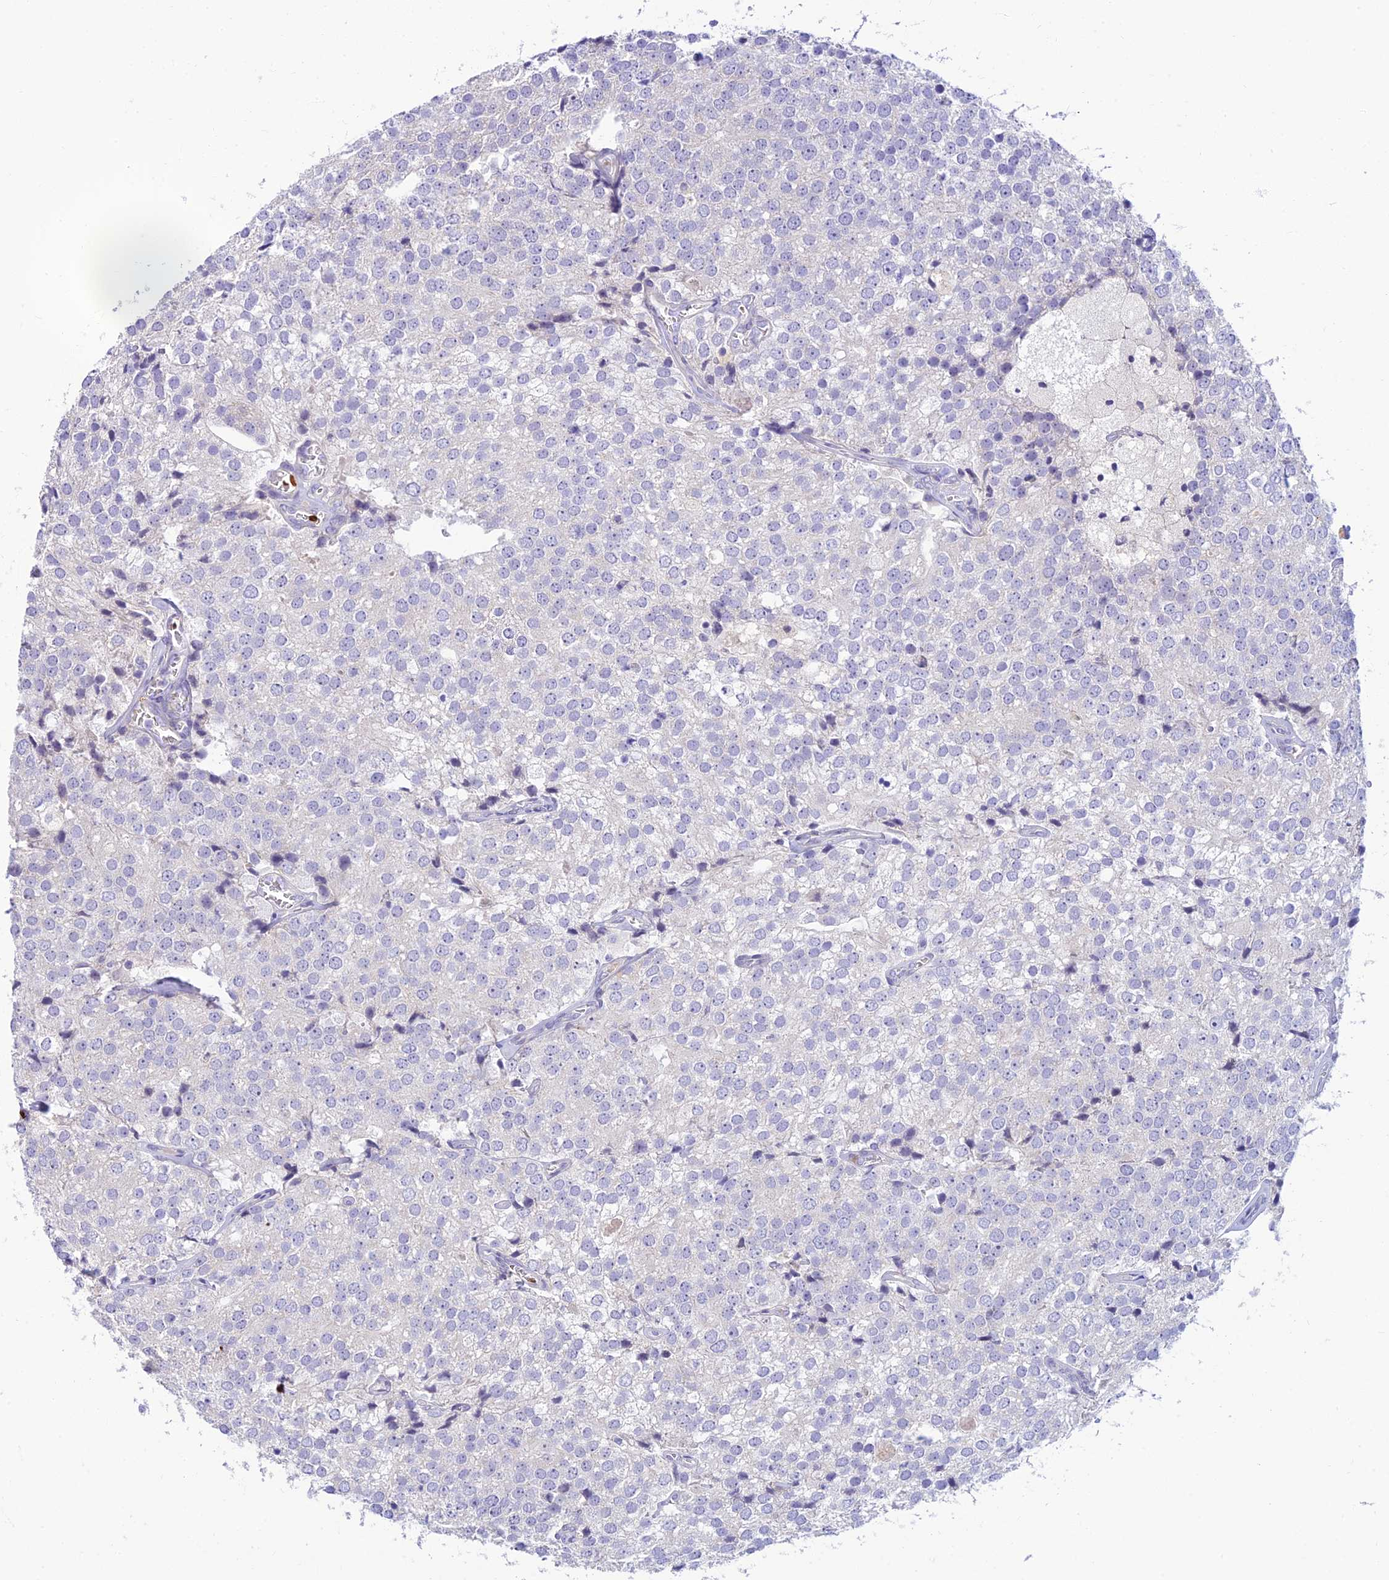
{"staining": {"intensity": "negative", "quantity": "none", "location": "none"}, "tissue": "prostate cancer", "cell_type": "Tumor cells", "image_type": "cancer", "snomed": [{"axis": "morphology", "description": "Adenocarcinoma, High grade"}, {"axis": "topography", "description": "Prostate"}], "caption": "Immunohistochemical staining of human prostate high-grade adenocarcinoma displays no significant staining in tumor cells. The staining is performed using DAB brown chromogen with nuclei counter-stained in using hematoxylin.", "gene": "CLIP4", "patient": {"sex": "male", "age": 49}}